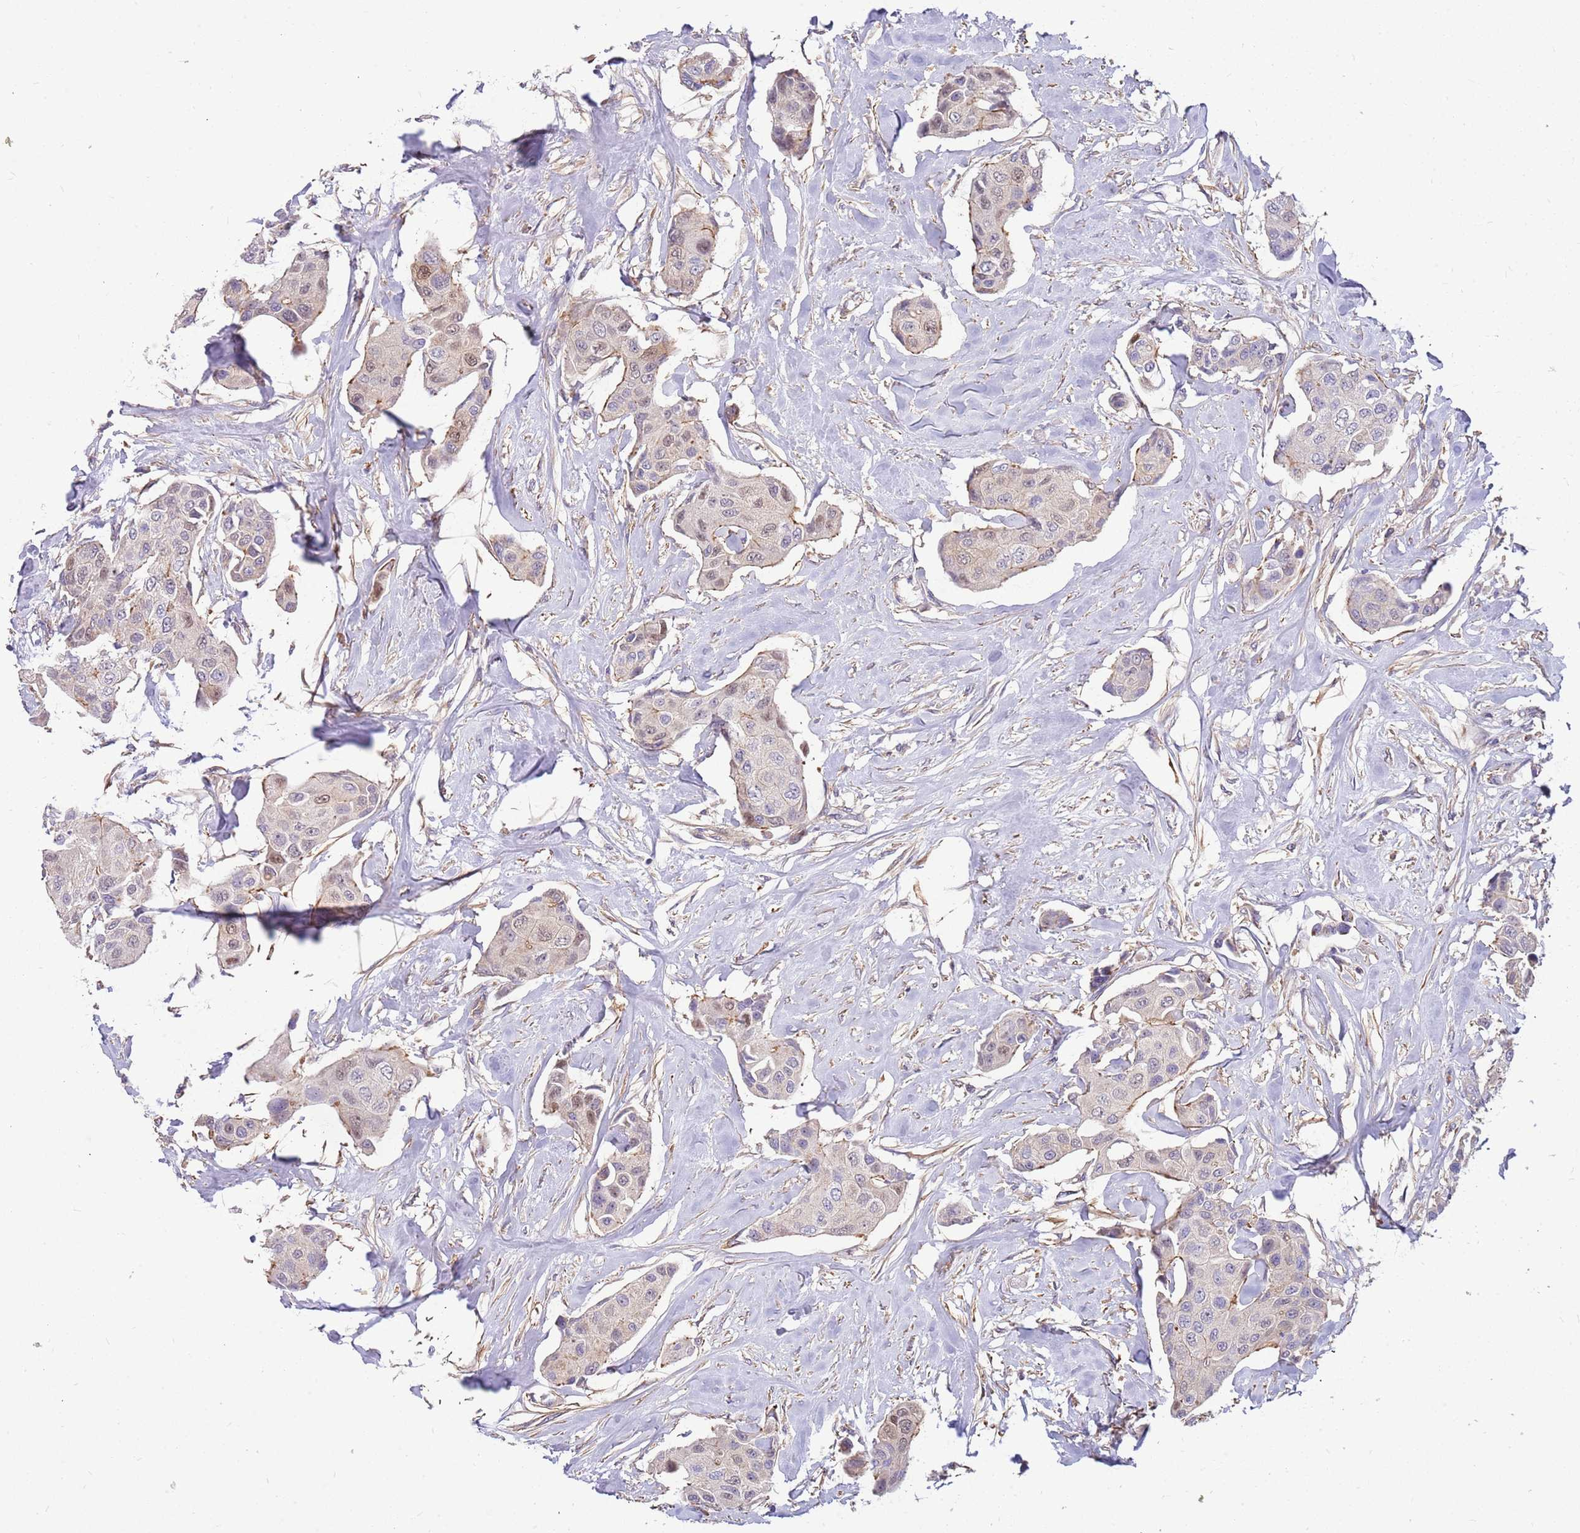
{"staining": {"intensity": "weak", "quantity": "<25%", "location": "nuclear"}, "tissue": "breast cancer", "cell_type": "Tumor cells", "image_type": "cancer", "snomed": [{"axis": "morphology", "description": "Duct carcinoma"}, {"axis": "topography", "description": "Breast"}, {"axis": "topography", "description": "Lymph node"}], "caption": "Immunohistochemistry photomicrograph of breast cancer (invasive ductal carcinoma) stained for a protein (brown), which reveals no staining in tumor cells. (Stains: DAB immunohistochemistry with hematoxylin counter stain, Microscopy: brightfield microscopy at high magnification).", "gene": "MVD", "patient": {"sex": "female", "age": 80}}